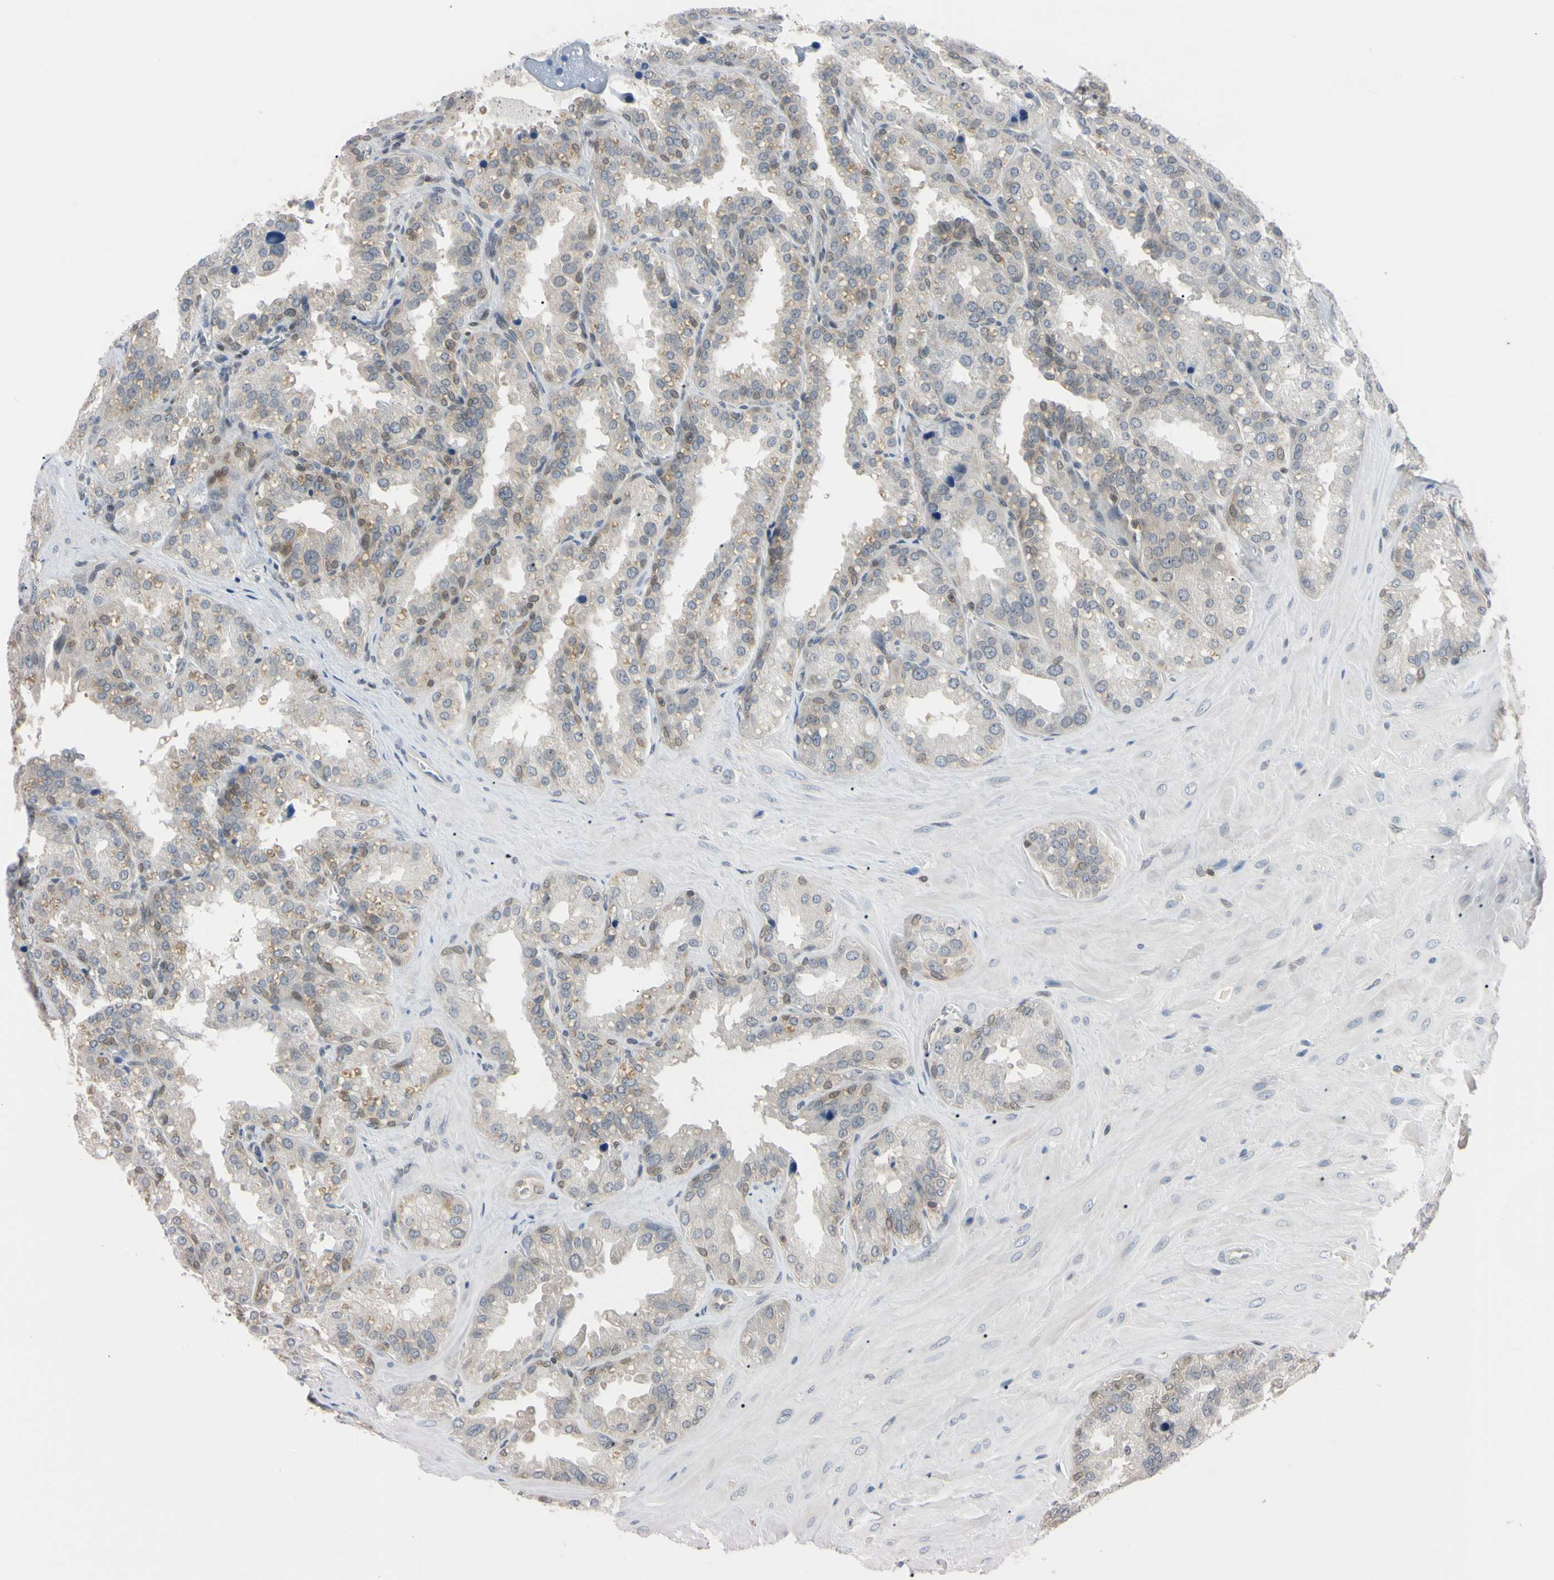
{"staining": {"intensity": "weak", "quantity": "25%-75%", "location": "cytoplasmic/membranous,nuclear"}, "tissue": "seminal vesicle", "cell_type": "Glandular cells", "image_type": "normal", "snomed": [{"axis": "morphology", "description": "Normal tissue, NOS"}, {"axis": "topography", "description": "Prostate"}, {"axis": "topography", "description": "Seminal veicle"}], "caption": "Immunohistochemical staining of benign seminal vesicle exhibits weak cytoplasmic/membranous,nuclear protein expression in approximately 25%-75% of glandular cells.", "gene": "UBE2I", "patient": {"sex": "male", "age": 51}}